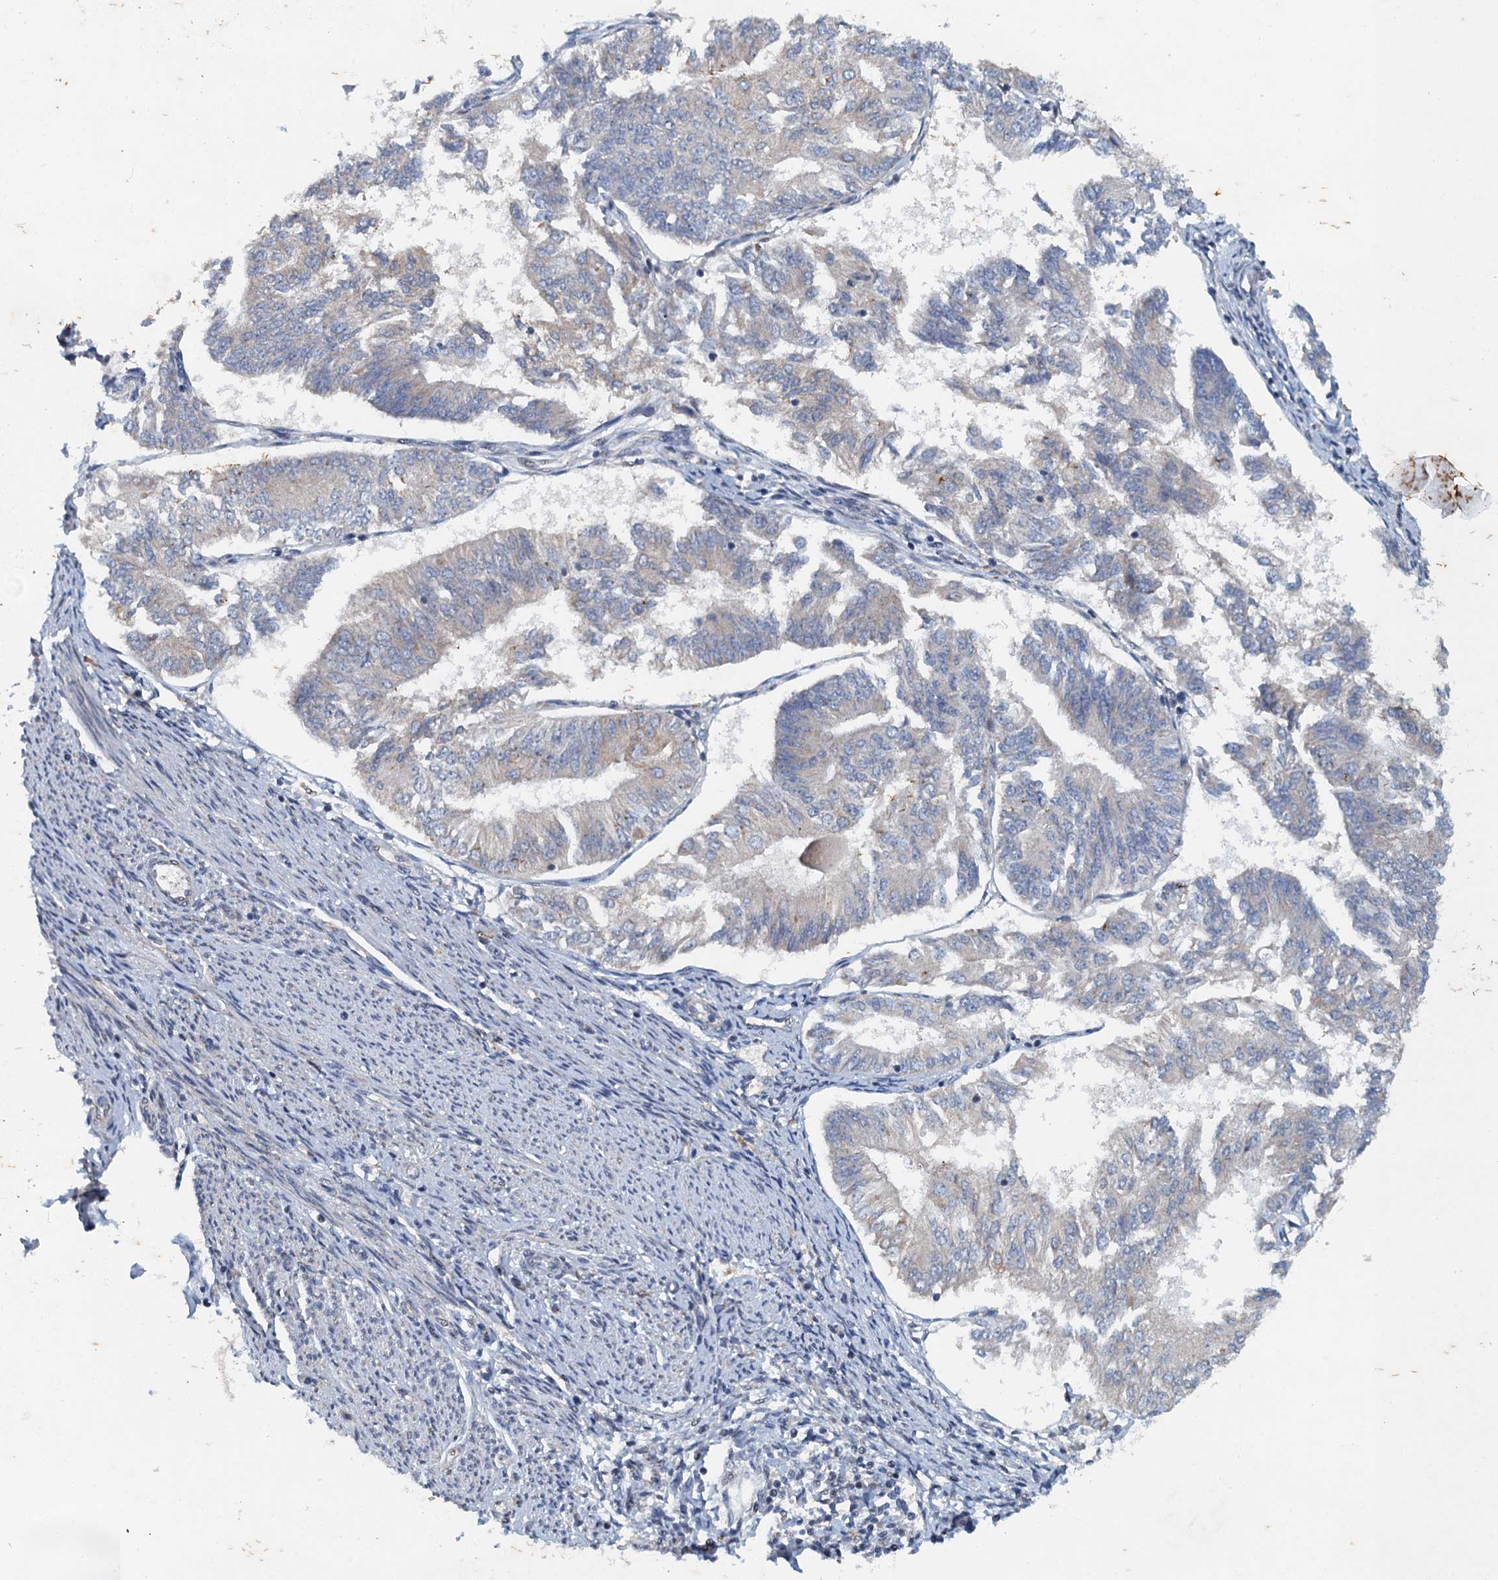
{"staining": {"intensity": "negative", "quantity": "none", "location": "none"}, "tissue": "endometrial cancer", "cell_type": "Tumor cells", "image_type": "cancer", "snomed": [{"axis": "morphology", "description": "Adenocarcinoma, NOS"}, {"axis": "topography", "description": "Endometrium"}], "caption": "This is a image of IHC staining of endometrial cancer (adenocarcinoma), which shows no positivity in tumor cells. The staining was performed using DAB (3,3'-diaminobenzidine) to visualize the protein expression in brown, while the nuclei were stained in blue with hematoxylin (Magnification: 20x).", "gene": "NBEA", "patient": {"sex": "female", "age": 58}}